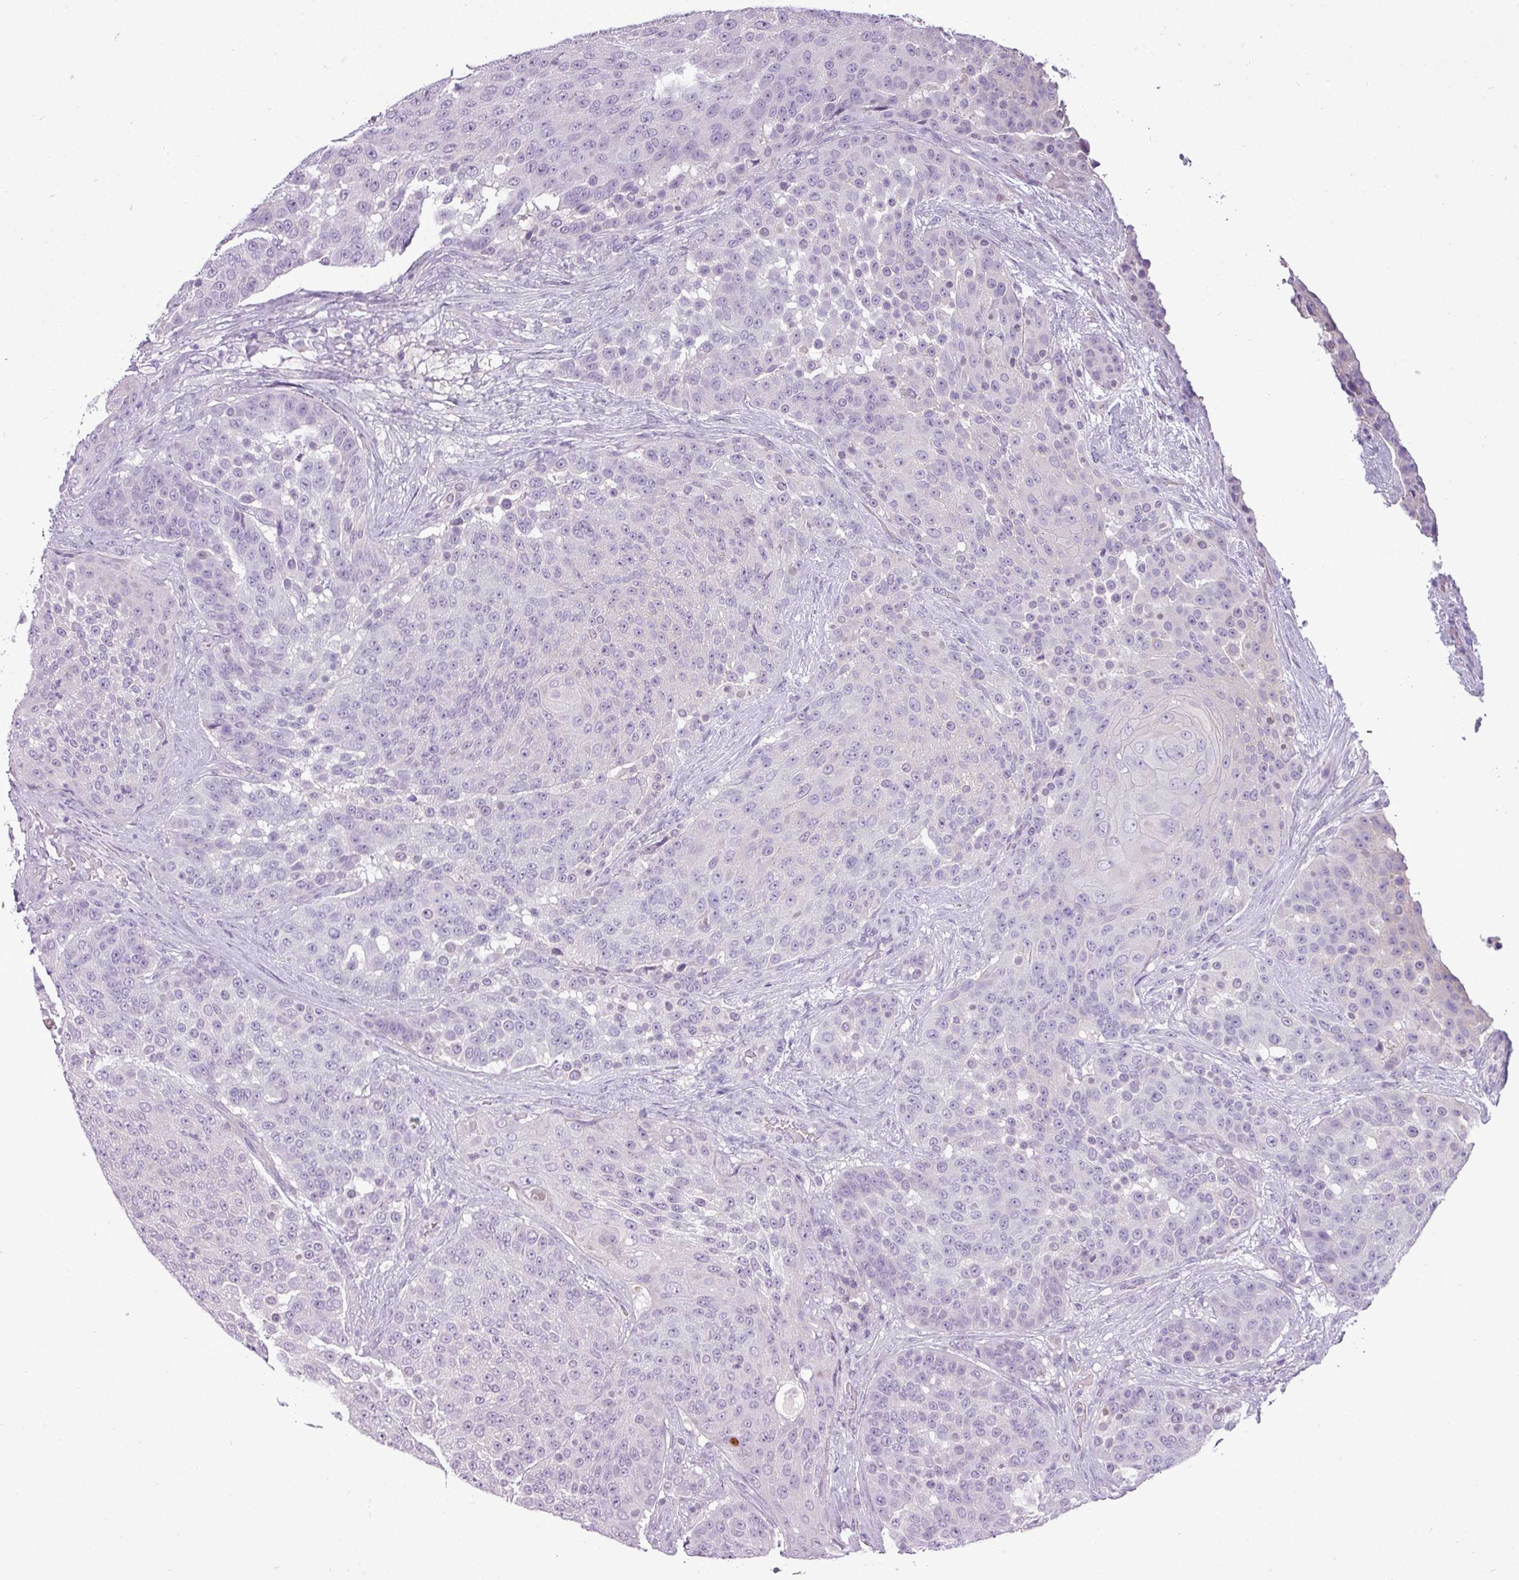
{"staining": {"intensity": "negative", "quantity": "none", "location": "none"}, "tissue": "urothelial cancer", "cell_type": "Tumor cells", "image_type": "cancer", "snomed": [{"axis": "morphology", "description": "Urothelial carcinoma, High grade"}, {"axis": "topography", "description": "Urinary bladder"}], "caption": "Immunohistochemistry of human urothelial carcinoma (high-grade) reveals no positivity in tumor cells. (Stains: DAB immunohistochemistry (IHC) with hematoxylin counter stain, Microscopy: brightfield microscopy at high magnification).", "gene": "DNAAF9", "patient": {"sex": "female", "age": 63}}